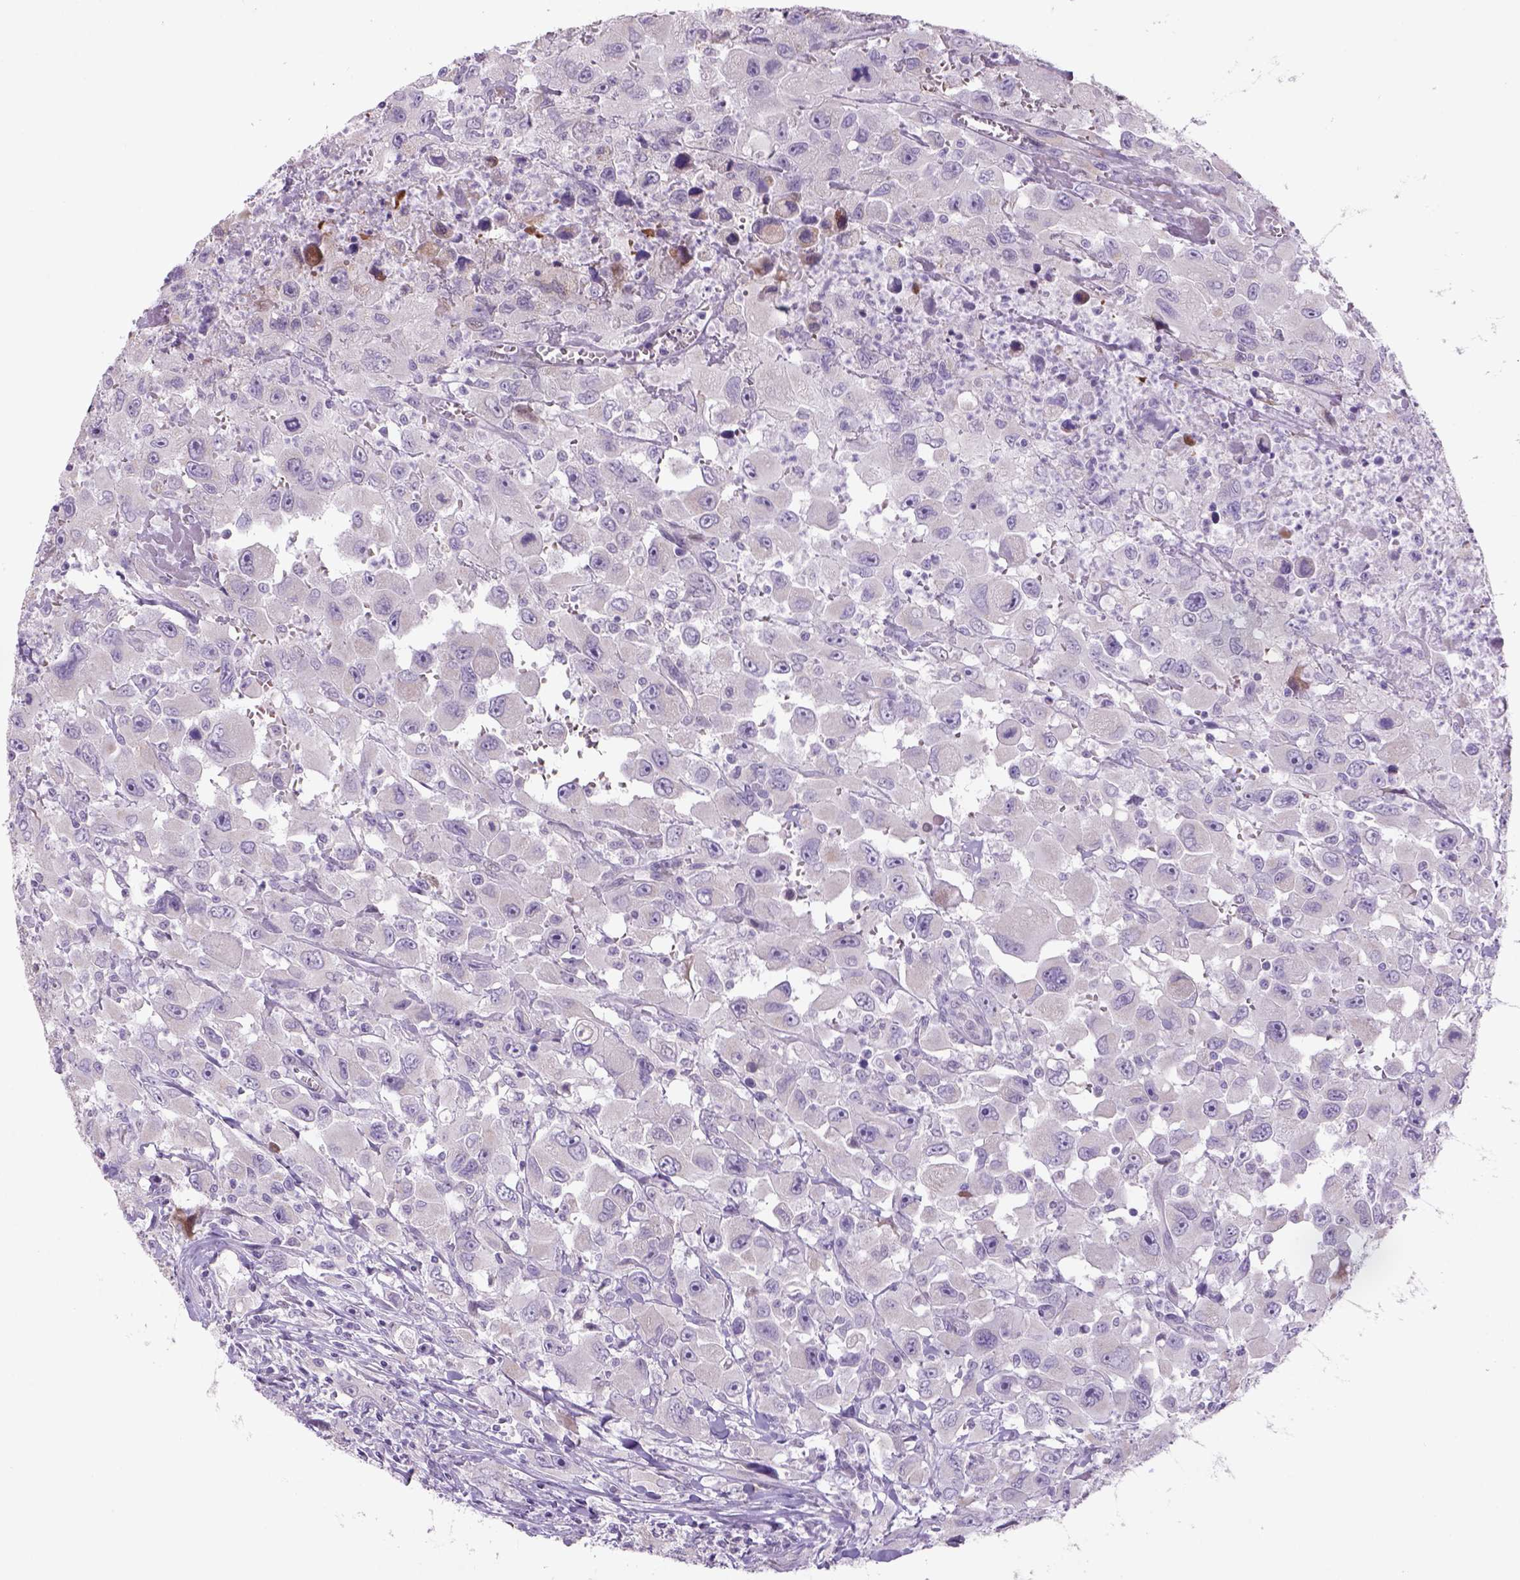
{"staining": {"intensity": "negative", "quantity": "none", "location": "none"}, "tissue": "head and neck cancer", "cell_type": "Tumor cells", "image_type": "cancer", "snomed": [{"axis": "morphology", "description": "Squamous cell carcinoma, NOS"}, {"axis": "morphology", "description": "Squamous cell carcinoma, metastatic, NOS"}, {"axis": "topography", "description": "Oral tissue"}, {"axis": "topography", "description": "Head-Neck"}], "caption": "This is a histopathology image of immunohistochemistry staining of head and neck cancer (metastatic squamous cell carcinoma), which shows no expression in tumor cells.", "gene": "ADGRV1", "patient": {"sex": "female", "age": 85}}